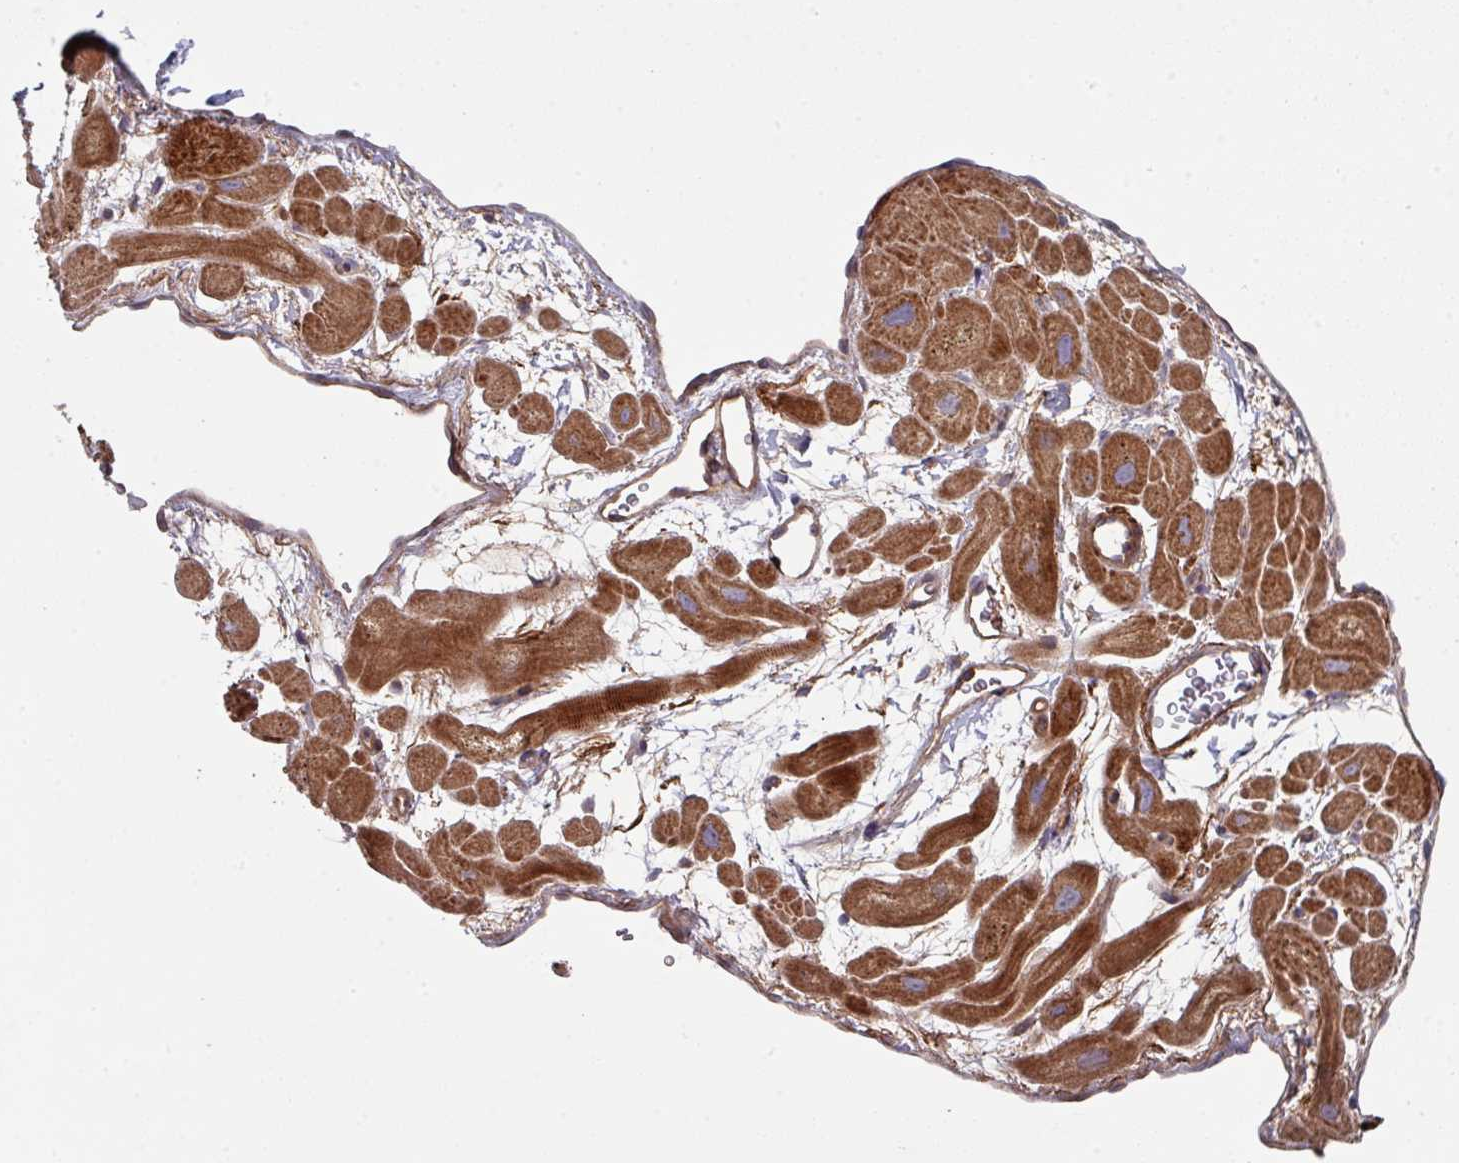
{"staining": {"intensity": "moderate", "quantity": ">75%", "location": "cytoplasmic/membranous"}, "tissue": "heart muscle", "cell_type": "Cardiomyocytes", "image_type": "normal", "snomed": [{"axis": "morphology", "description": "Normal tissue, NOS"}, {"axis": "topography", "description": "Heart"}], "caption": "Immunohistochemical staining of unremarkable heart muscle exhibits >75% levels of moderate cytoplasmic/membranous protein positivity in about >75% of cardiomyocytes. (Brightfield microscopy of DAB IHC at high magnification).", "gene": "DCAF12L1", "patient": {"sex": "male", "age": 49}}